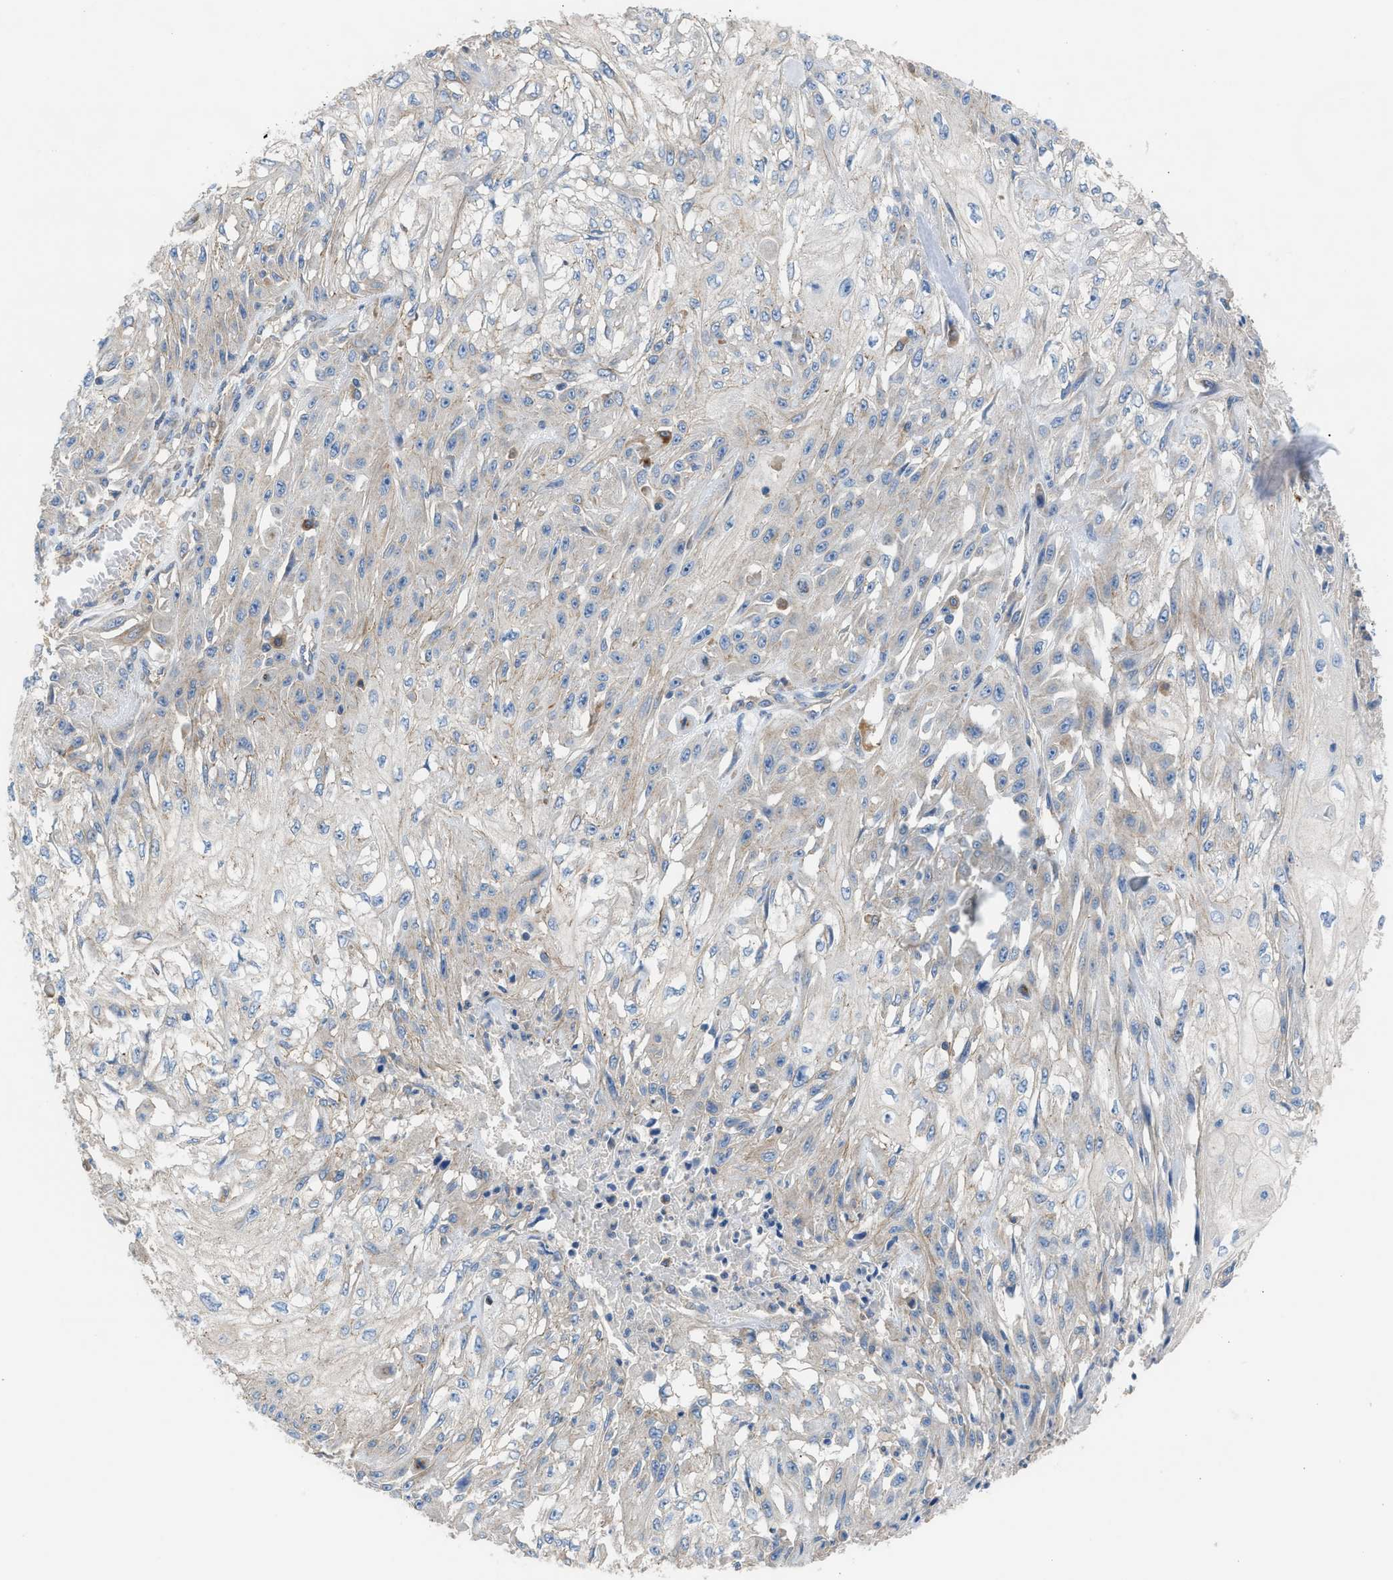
{"staining": {"intensity": "negative", "quantity": "none", "location": "none"}, "tissue": "skin cancer", "cell_type": "Tumor cells", "image_type": "cancer", "snomed": [{"axis": "morphology", "description": "Squamous cell carcinoma, NOS"}, {"axis": "morphology", "description": "Squamous cell carcinoma, metastatic, NOS"}, {"axis": "topography", "description": "Skin"}, {"axis": "topography", "description": "Lymph node"}], "caption": "This histopathology image is of skin cancer stained with immunohistochemistry (IHC) to label a protein in brown with the nuclei are counter-stained blue. There is no expression in tumor cells. Brightfield microscopy of immunohistochemistry (IHC) stained with DAB (3,3'-diaminobenzidine) (brown) and hematoxylin (blue), captured at high magnification.", "gene": "AOAH", "patient": {"sex": "male", "age": 75}}